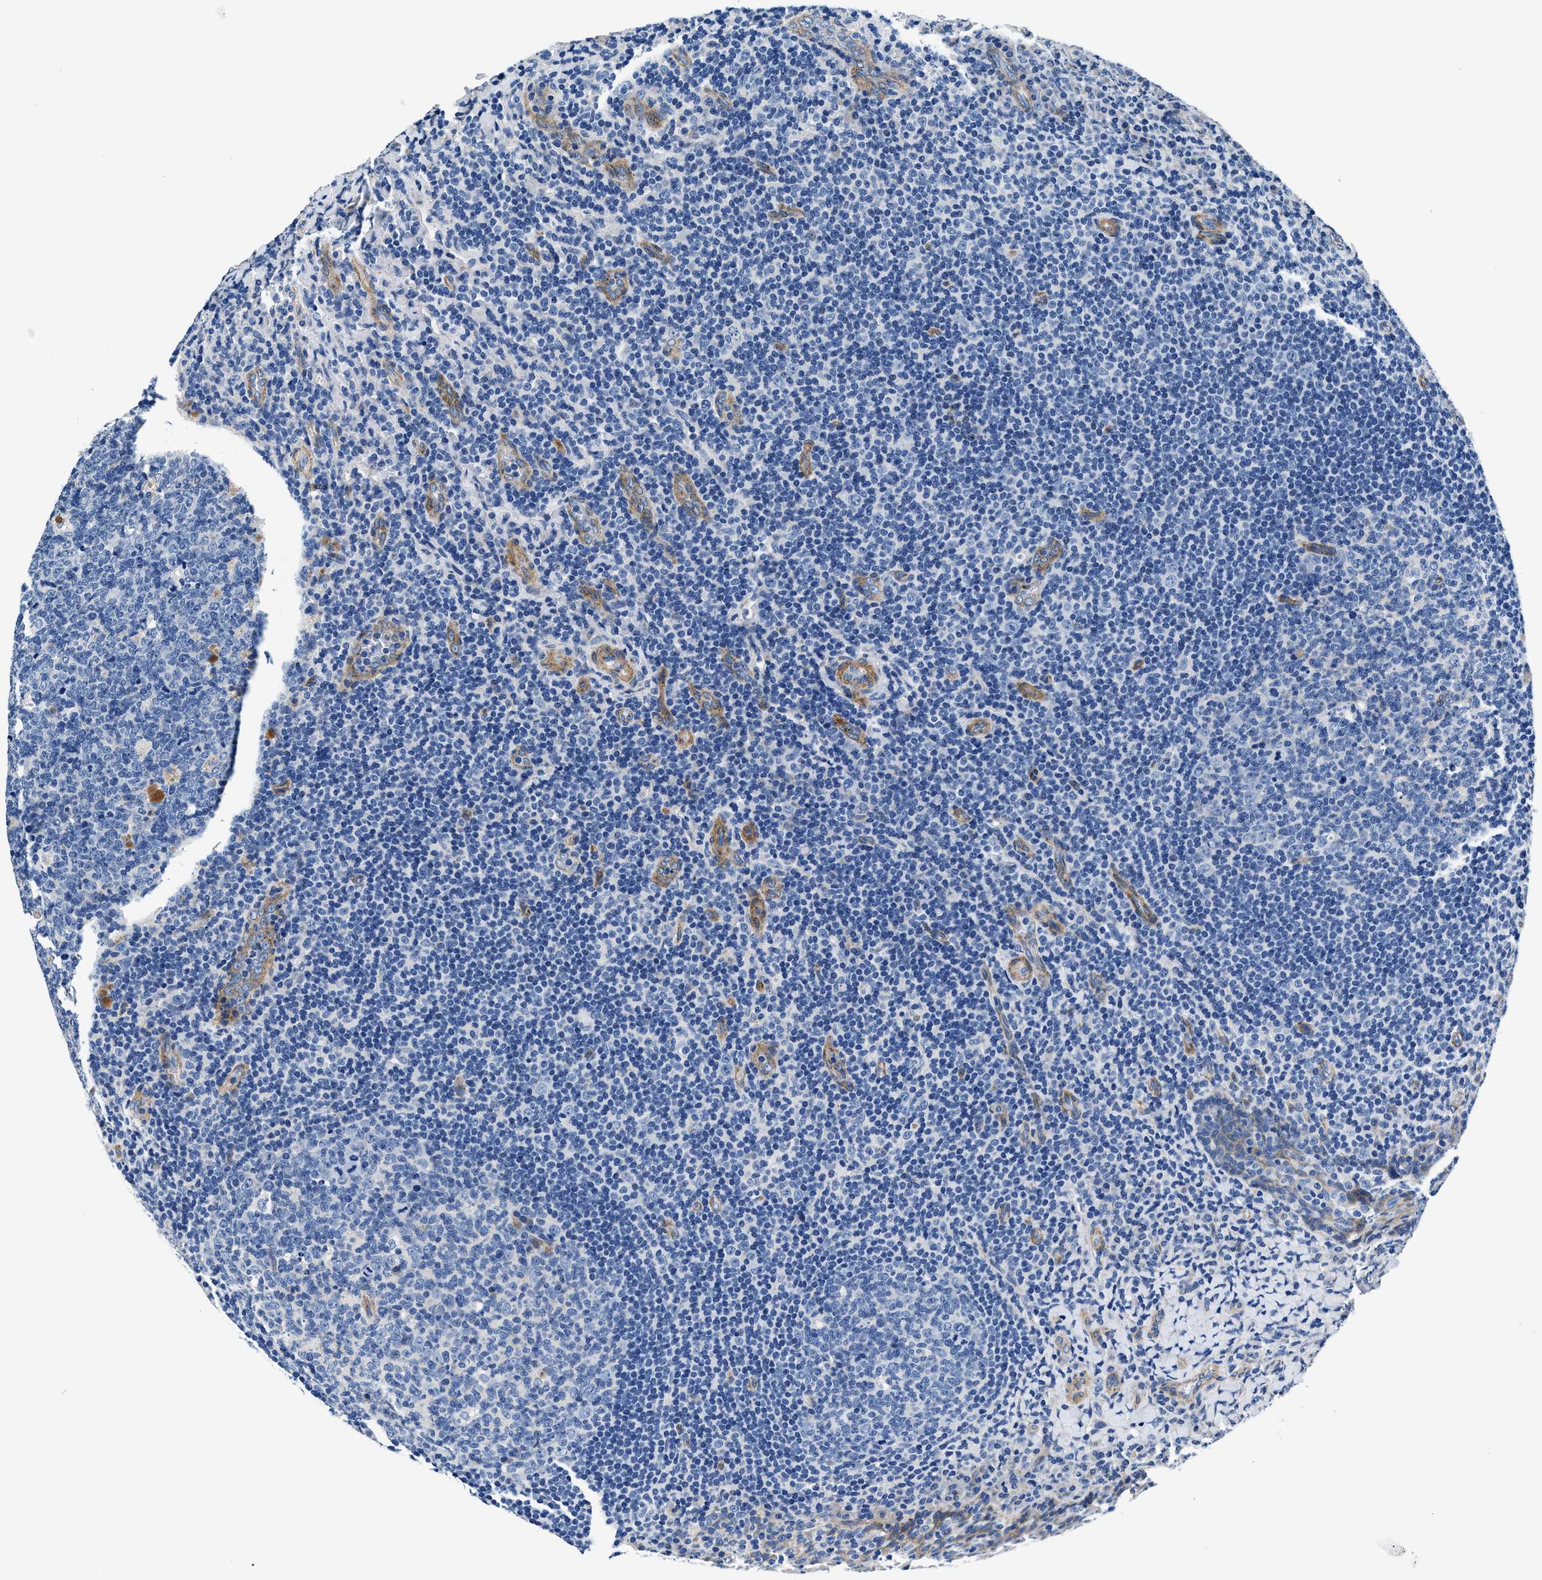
{"staining": {"intensity": "negative", "quantity": "none", "location": "none"}, "tissue": "tonsil", "cell_type": "Germinal center cells", "image_type": "normal", "snomed": [{"axis": "morphology", "description": "Normal tissue, NOS"}, {"axis": "topography", "description": "Tonsil"}], "caption": "DAB immunohistochemical staining of benign human tonsil shows no significant positivity in germinal center cells.", "gene": "DAG1", "patient": {"sex": "male", "age": 17}}